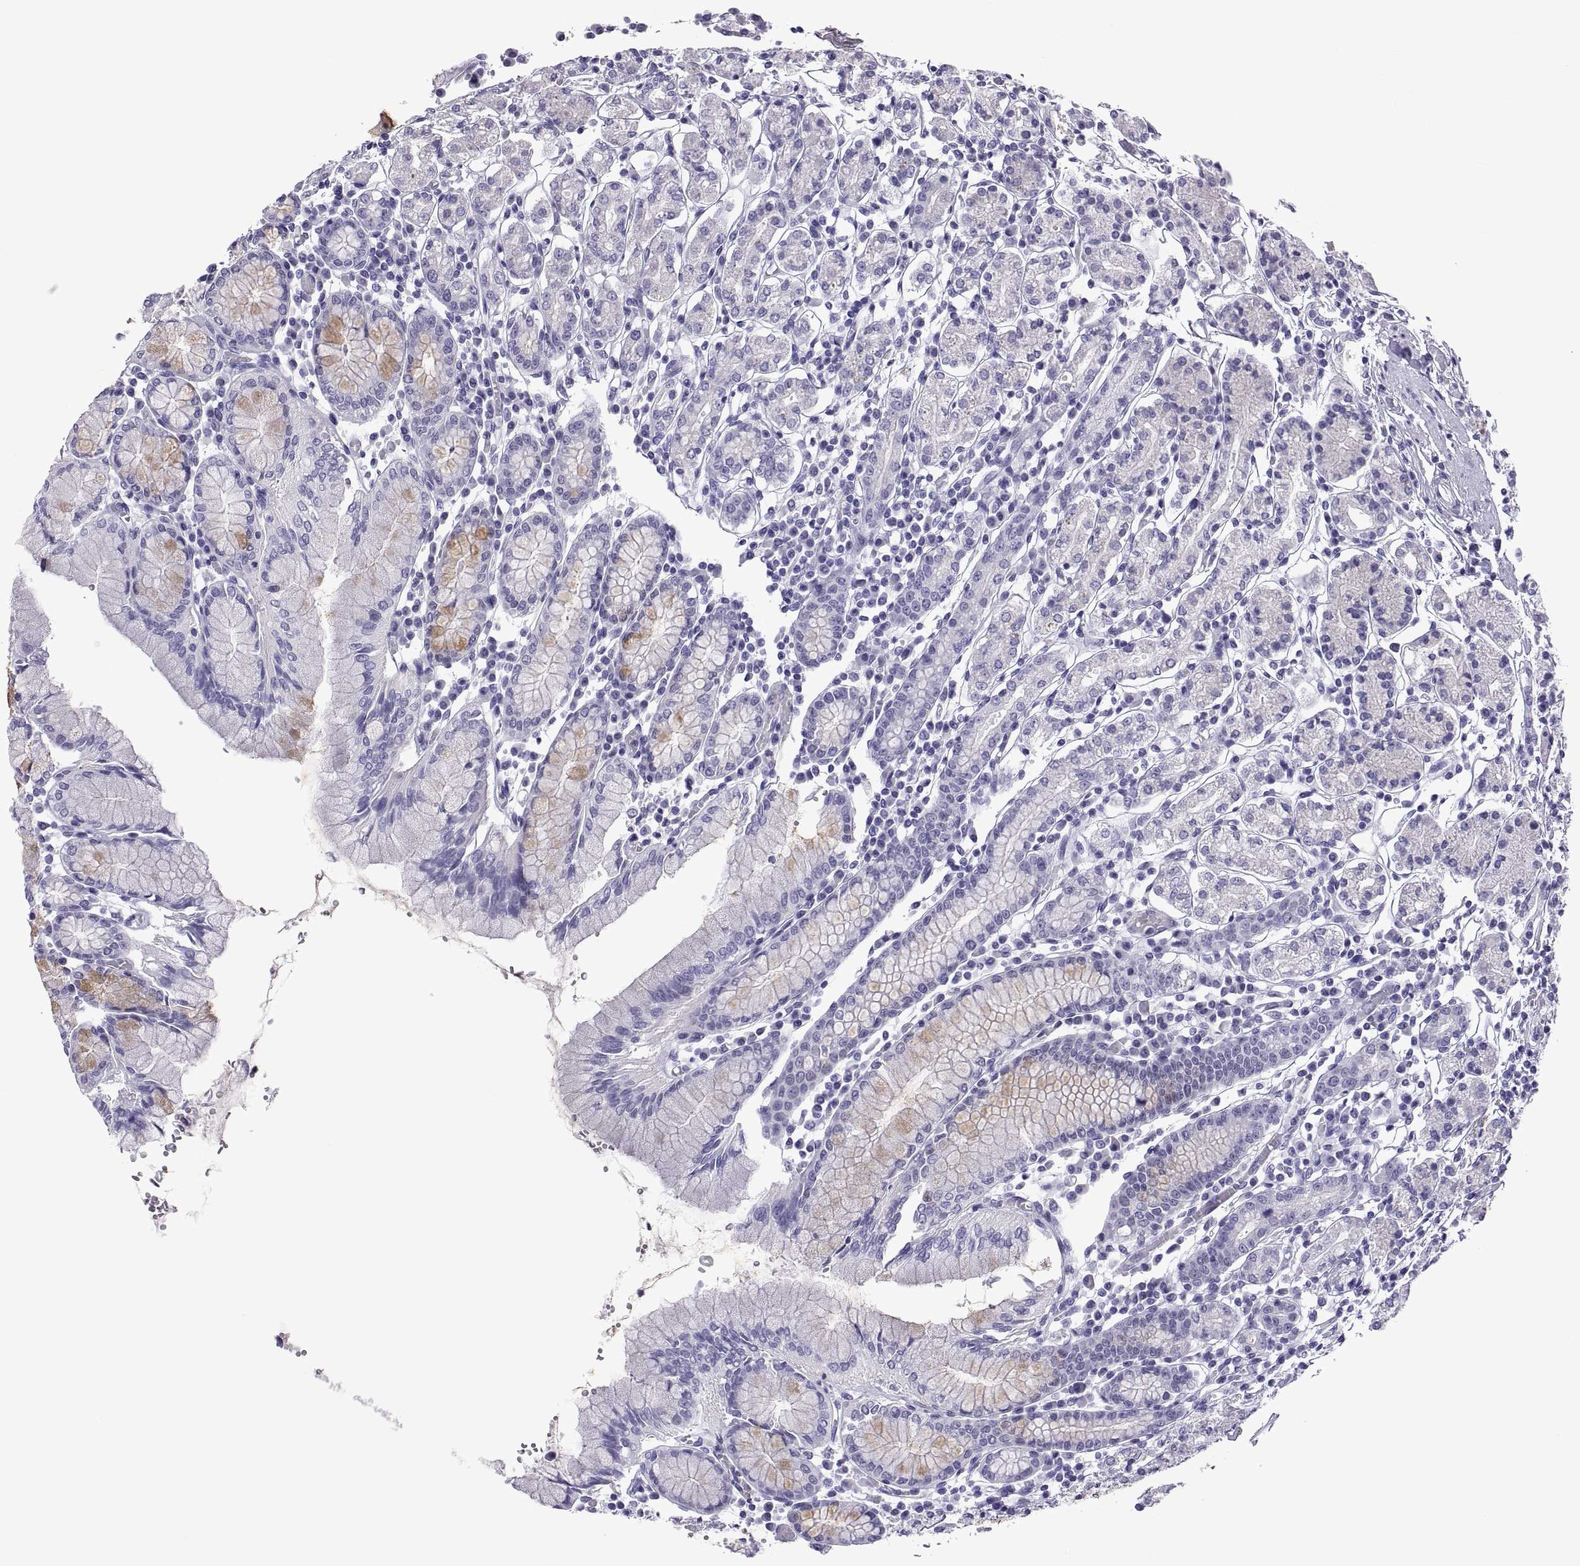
{"staining": {"intensity": "negative", "quantity": "none", "location": "none"}, "tissue": "stomach", "cell_type": "Glandular cells", "image_type": "normal", "snomed": [{"axis": "morphology", "description": "Normal tissue, NOS"}, {"axis": "topography", "description": "Stomach, upper"}, {"axis": "topography", "description": "Stomach"}], "caption": "Immunohistochemistry (IHC) of unremarkable human stomach displays no positivity in glandular cells. (DAB (3,3'-diaminobenzidine) immunohistochemistry, high magnification).", "gene": "C3orf22", "patient": {"sex": "male", "age": 62}}